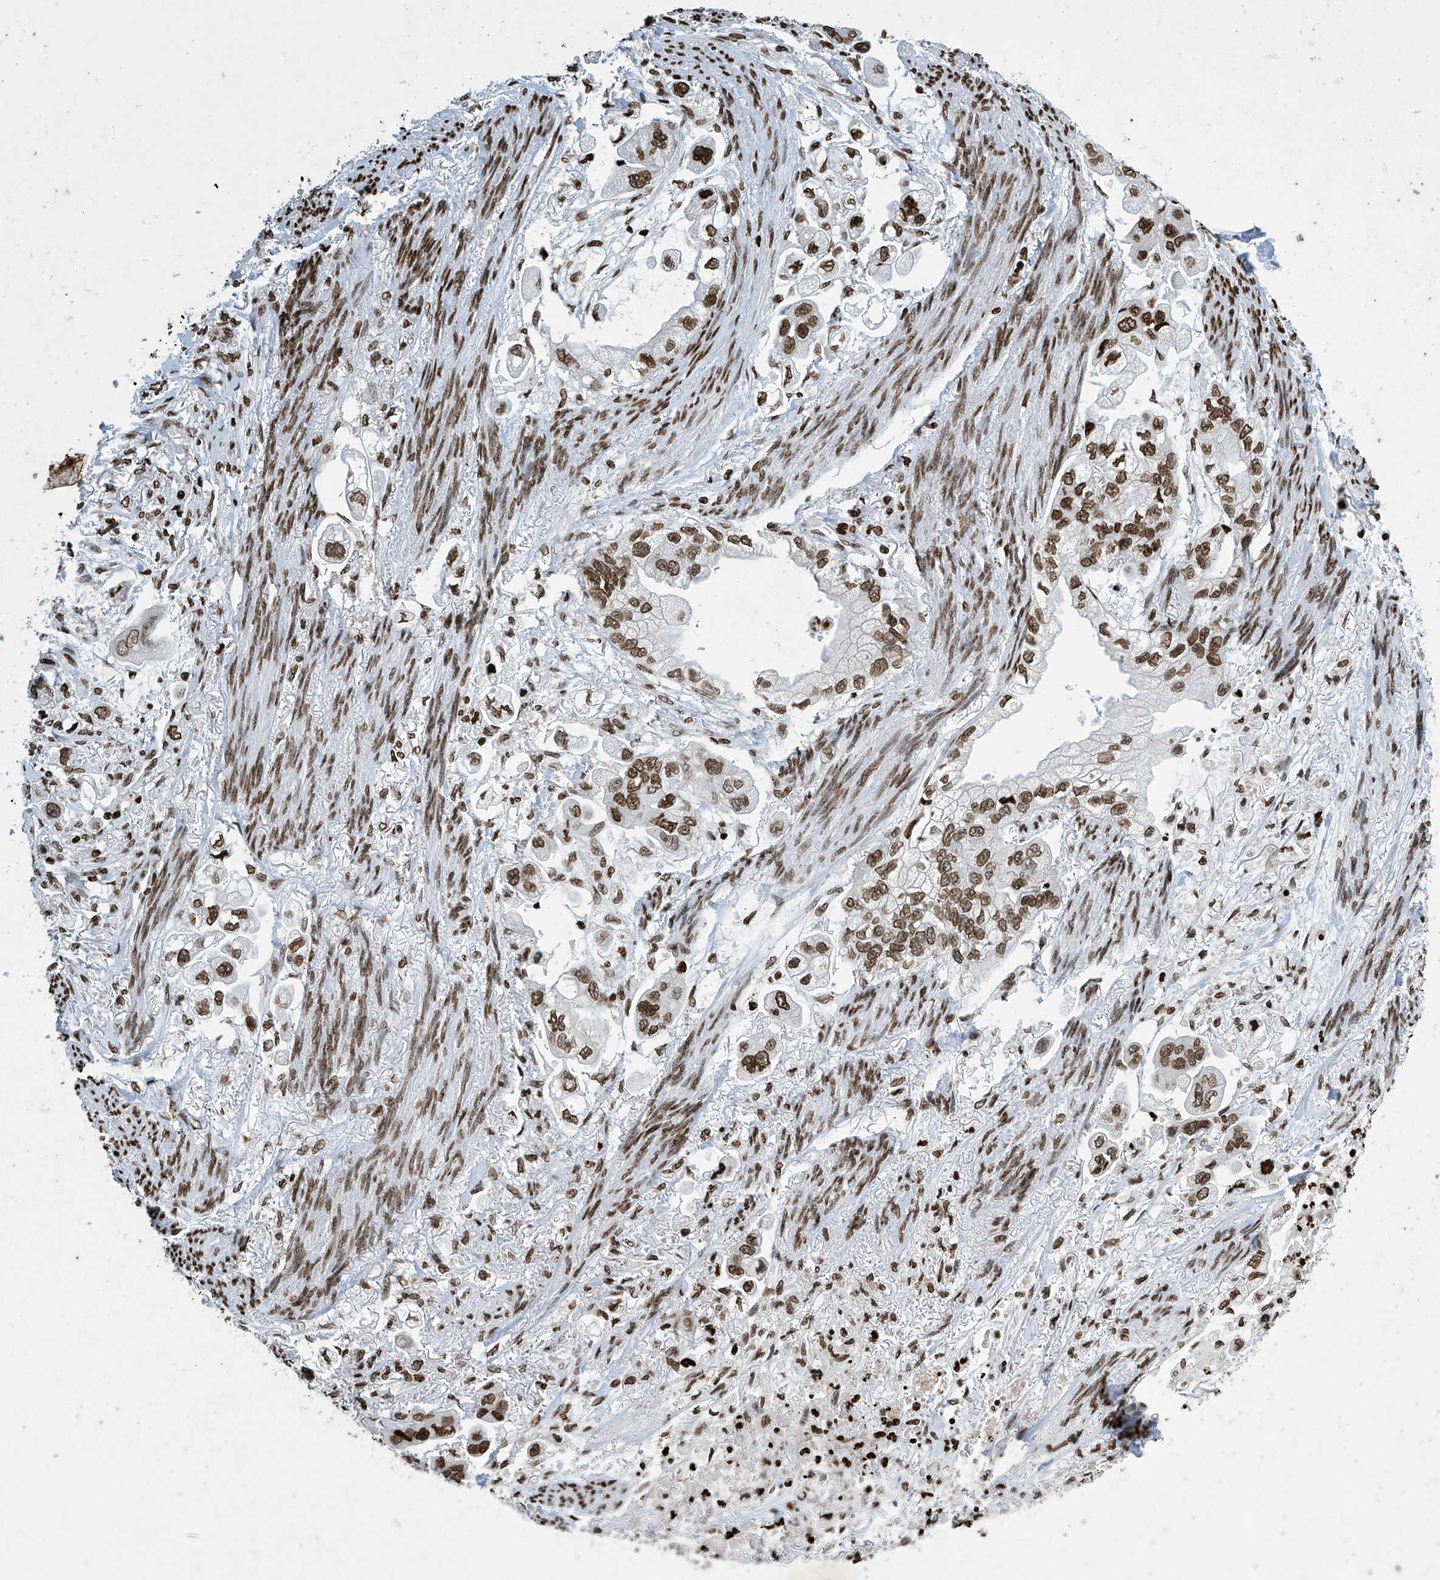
{"staining": {"intensity": "strong", "quantity": ">75%", "location": "nuclear"}, "tissue": "stomach cancer", "cell_type": "Tumor cells", "image_type": "cancer", "snomed": [{"axis": "morphology", "description": "Adenocarcinoma, NOS"}, {"axis": "topography", "description": "Stomach"}], "caption": "The micrograph shows immunohistochemical staining of stomach adenocarcinoma. There is strong nuclear positivity is seen in approximately >75% of tumor cells.", "gene": "H4C16", "patient": {"sex": "male", "age": 62}}